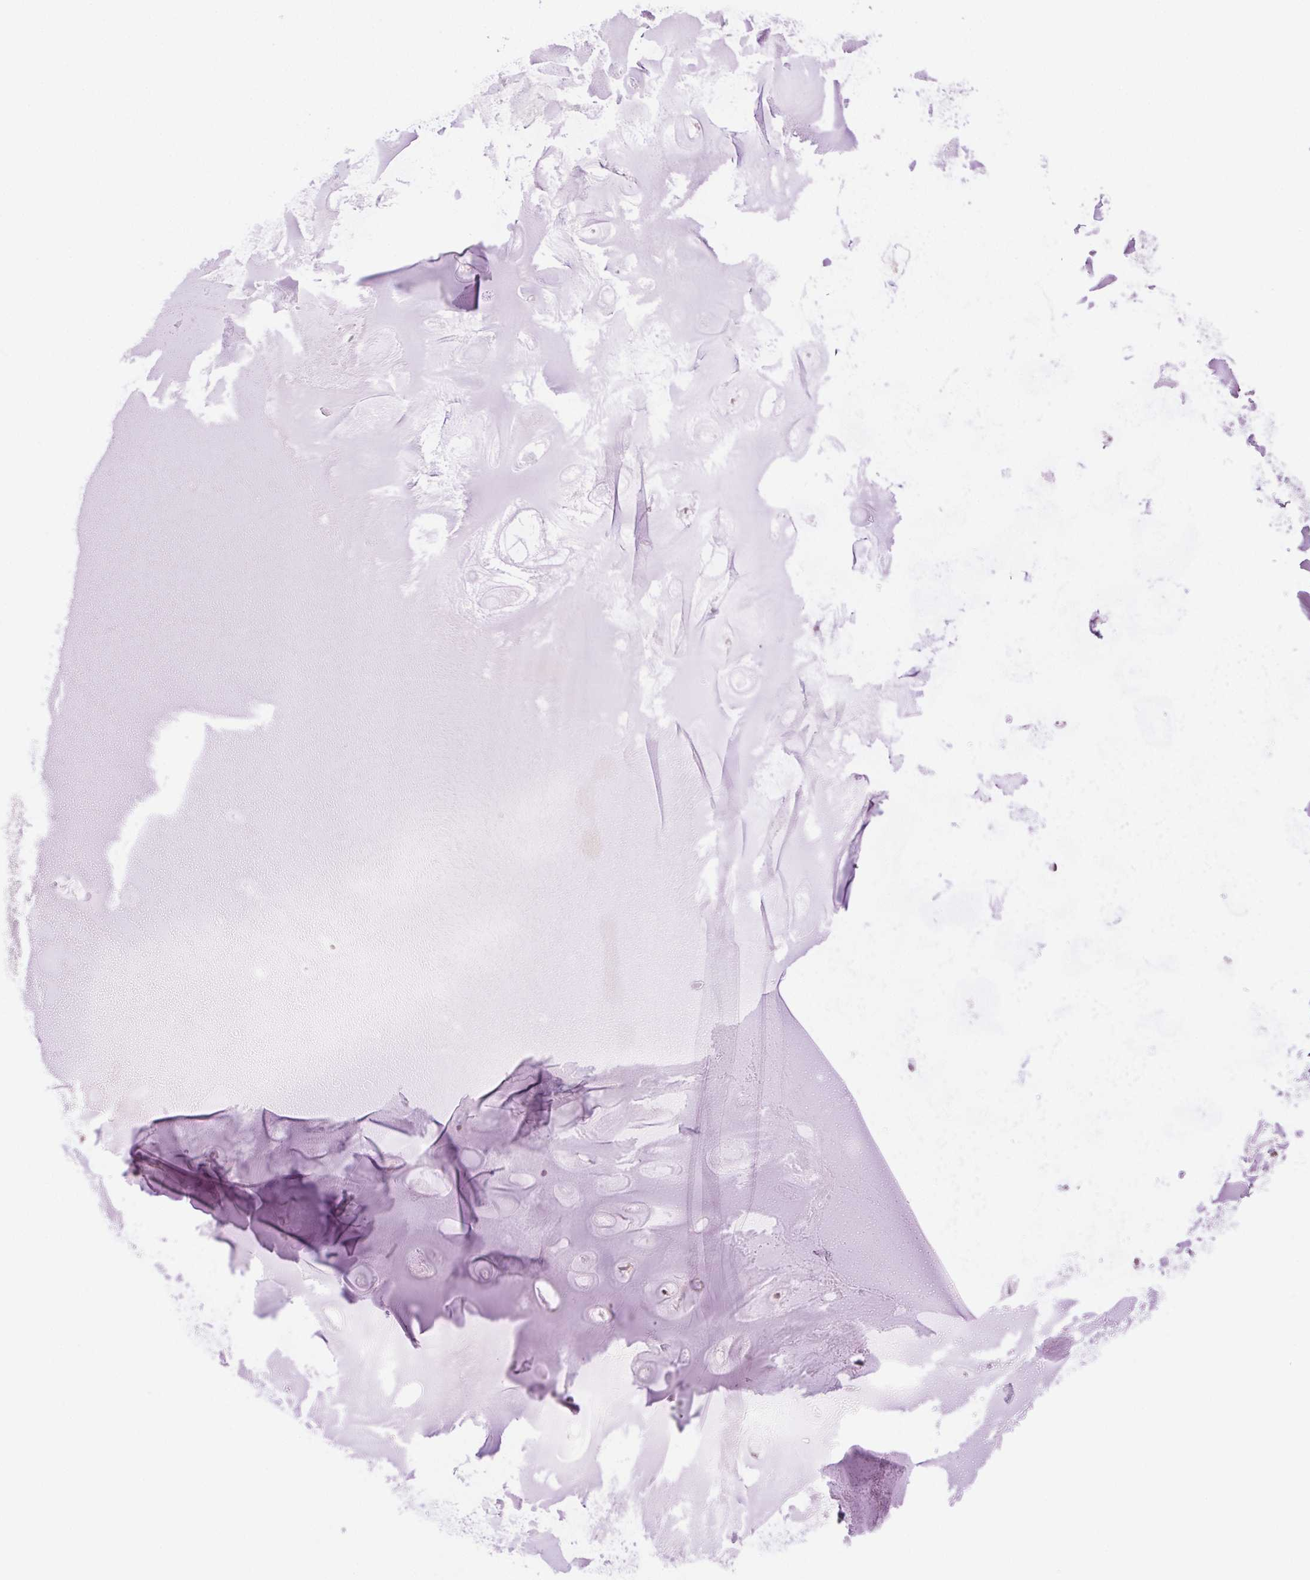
{"staining": {"intensity": "negative", "quantity": "none", "location": "none"}, "tissue": "soft tissue", "cell_type": "Chondrocytes", "image_type": "normal", "snomed": [{"axis": "morphology", "description": "Normal tissue, NOS"}, {"axis": "morphology", "description": "Squamous cell carcinoma, NOS"}, {"axis": "topography", "description": "Cartilage tissue"}, {"axis": "topography", "description": "Bronchus"}, {"axis": "topography", "description": "Lung"}], "caption": "Immunohistochemistry photomicrograph of unremarkable human soft tissue stained for a protein (brown), which demonstrates no positivity in chondrocytes. (IHC, brightfield microscopy, high magnification).", "gene": "TNNT3", "patient": {"sex": "male", "age": 66}}